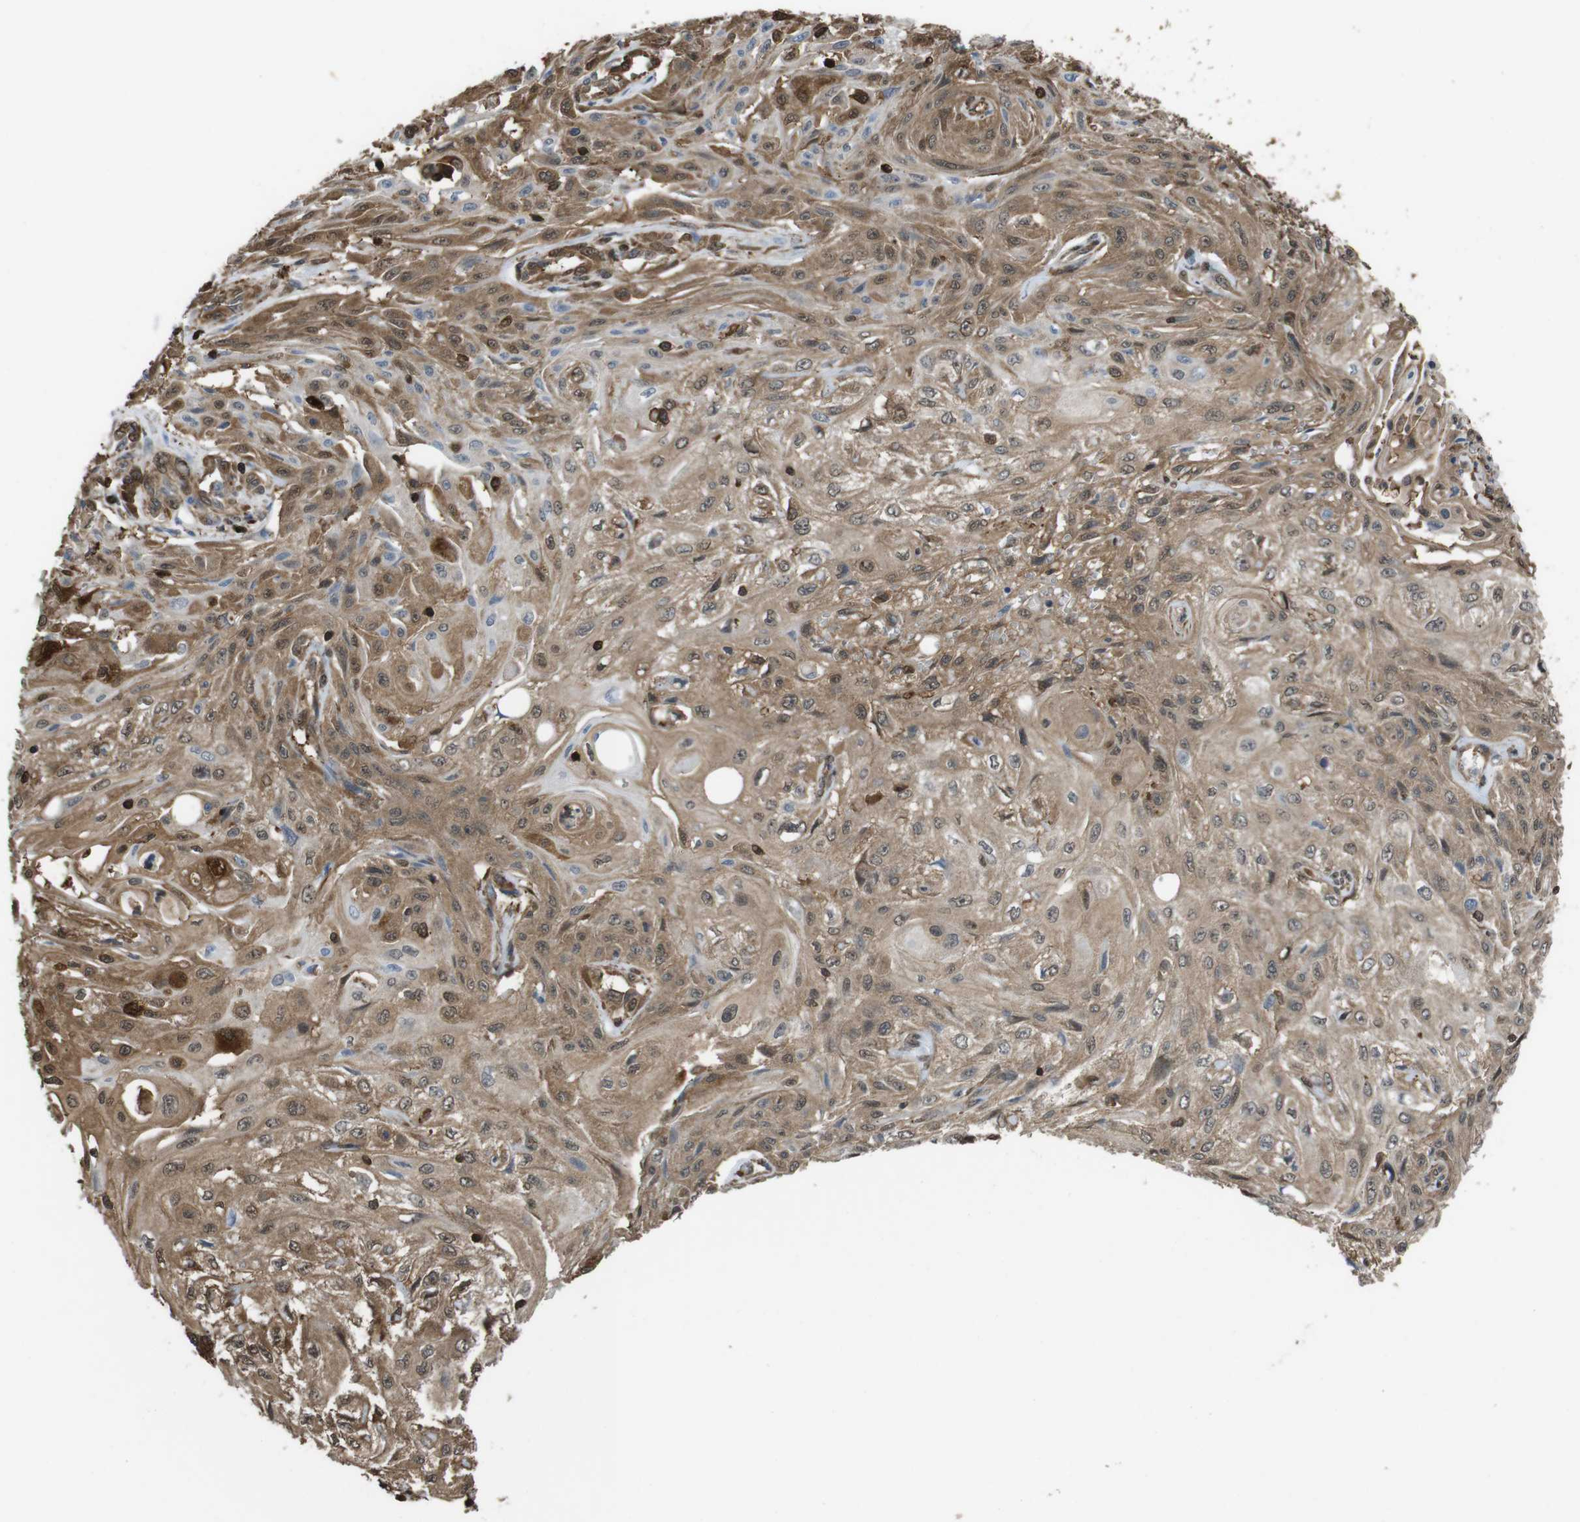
{"staining": {"intensity": "moderate", "quantity": ">75%", "location": "cytoplasmic/membranous,nuclear"}, "tissue": "skin cancer", "cell_type": "Tumor cells", "image_type": "cancer", "snomed": [{"axis": "morphology", "description": "Squamous cell carcinoma, NOS"}, {"axis": "topography", "description": "Skin"}], "caption": "This image shows immunohistochemistry (IHC) staining of skin cancer, with medium moderate cytoplasmic/membranous and nuclear positivity in approximately >75% of tumor cells.", "gene": "ARHGDIA", "patient": {"sex": "male", "age": 75}}